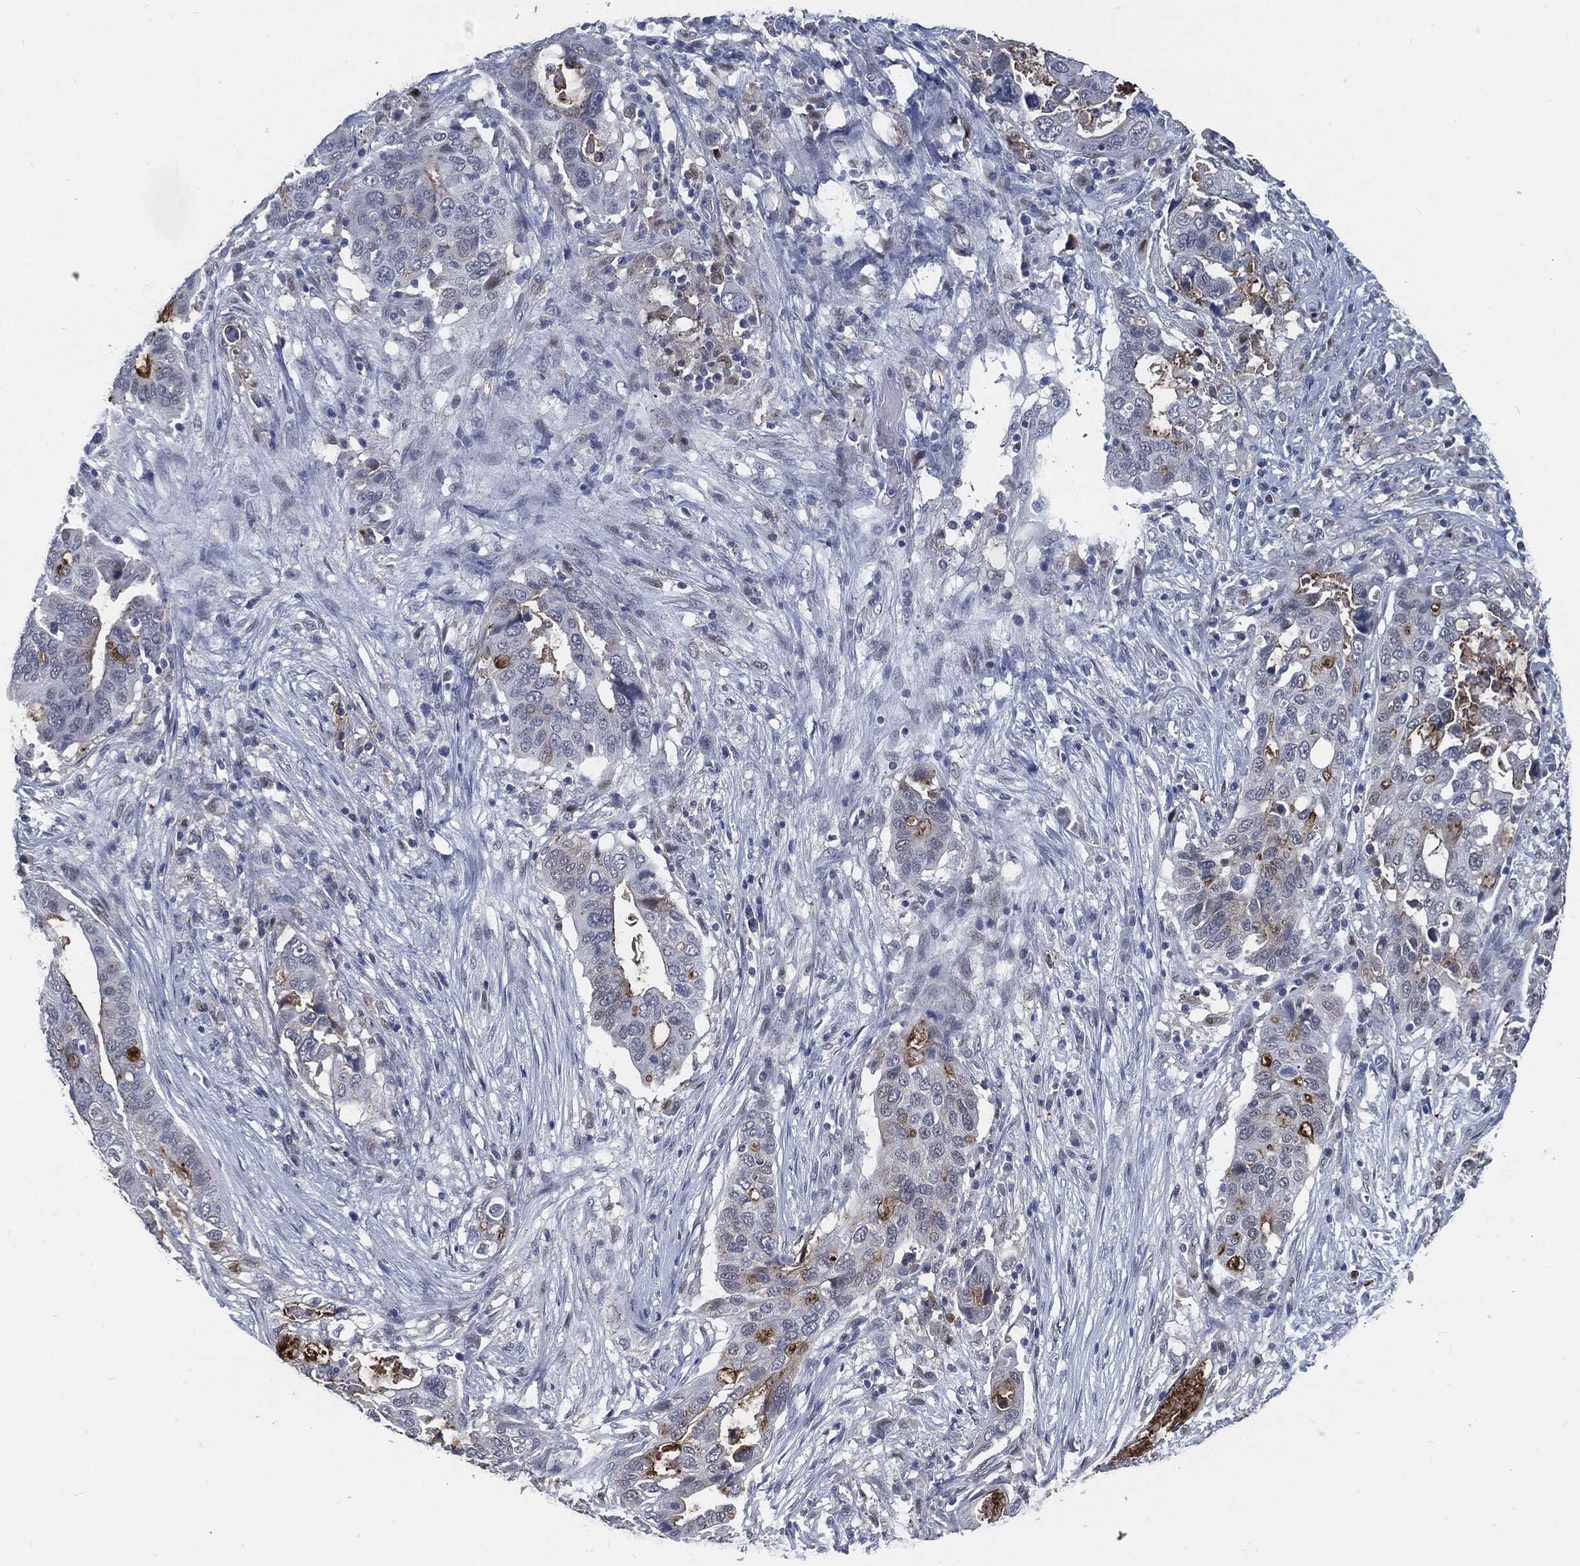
{"staining": {"intensity": "strong", "quantity": "<25%", "location": "cytoplasmic/membranous"}, "tissue": "stomach cancer", "cell_type": "Tumor cells", "image_type": "cancer", "snomed": [{"axis": "morphology", "description": "Adenocarcinoma, NOS"}, {"axis": "topography", "description": "Stomach"}], "caption": "Human stomach cancer (adenocarcinoma) stained for a protein (brown) displays strong cytoplasmic/membranous positive expression in approximately <25% of tumor cells.", "gene": "PROM1", "patient": {"sex": "male", "age": 54}}